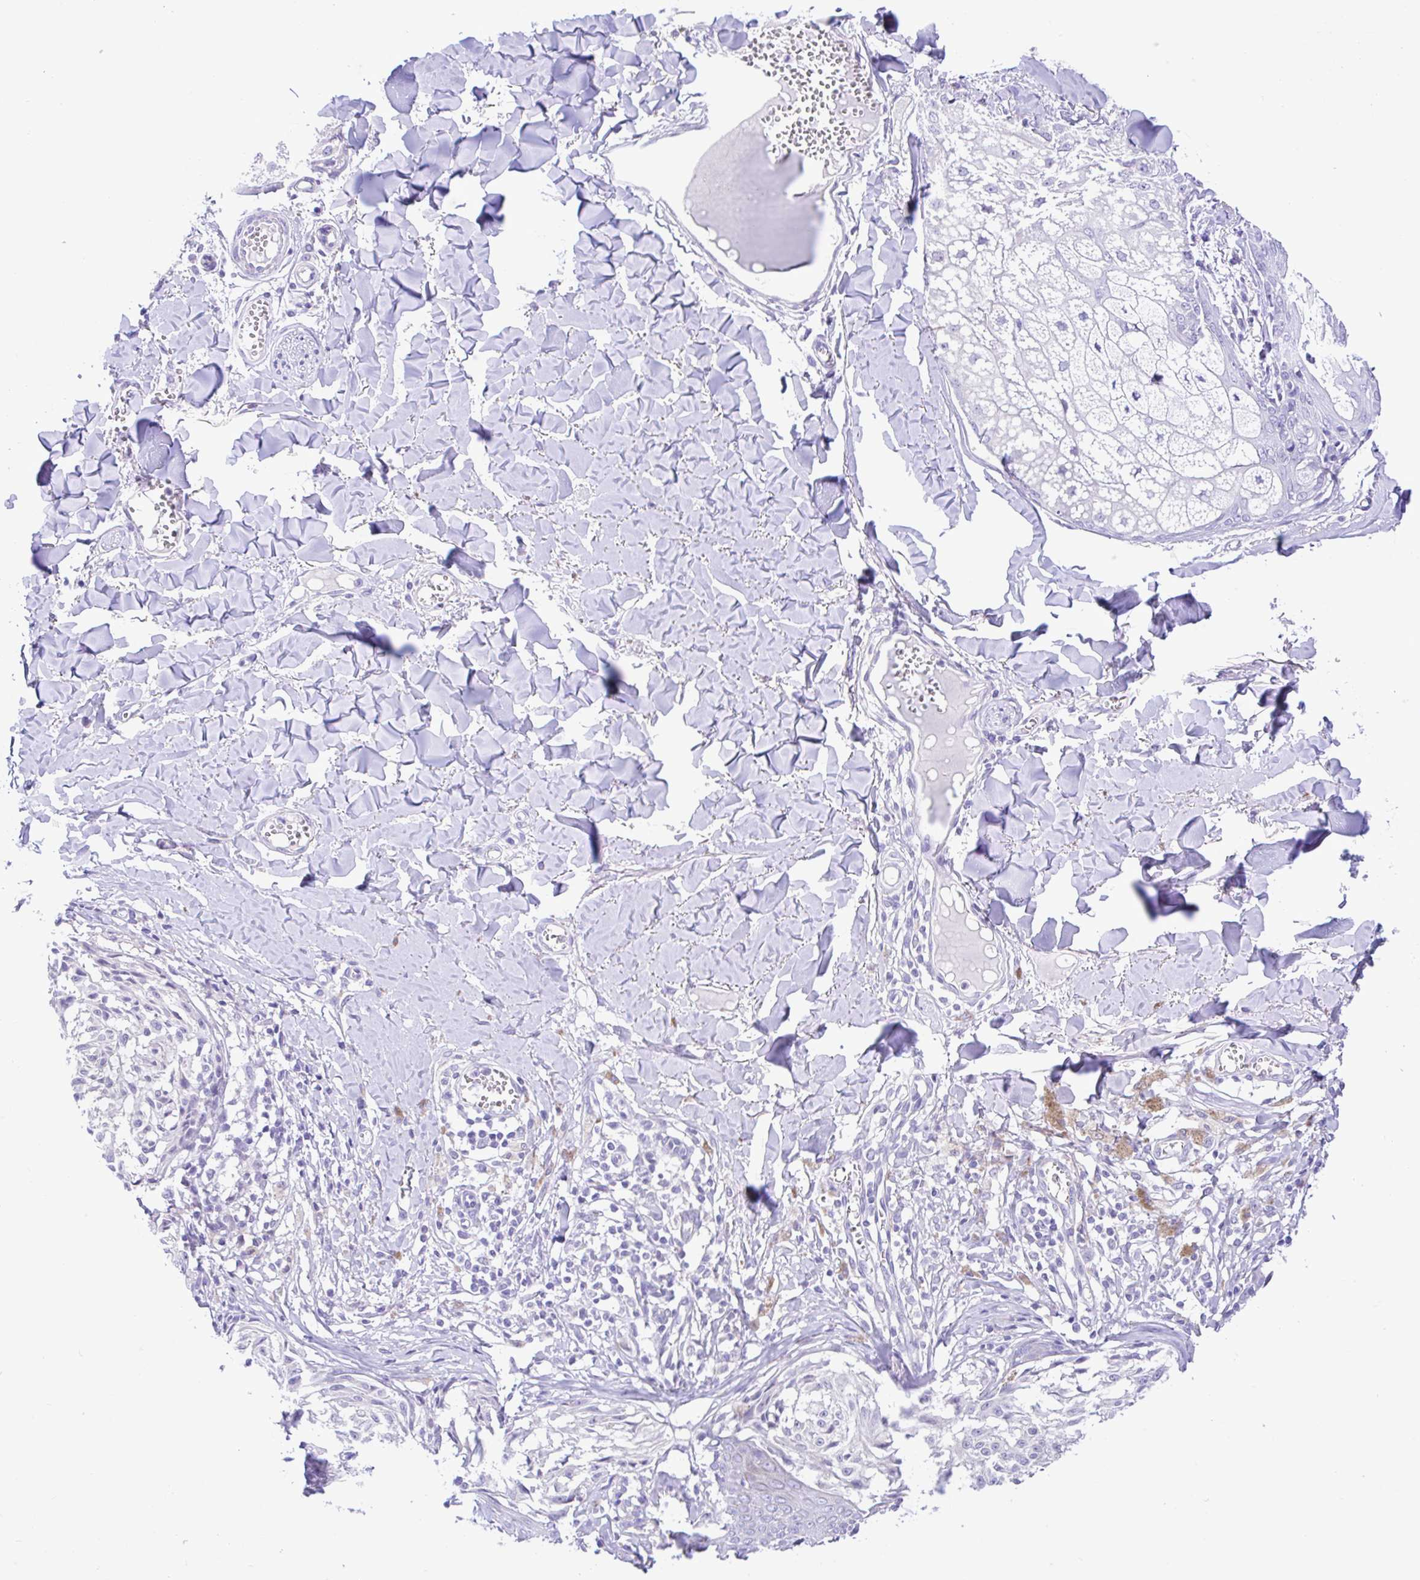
{"staining": {"intensity": "negative", "quantity": "none", "location": "none"}, "tissue": "melanoma", "cell_type": "Tumor cells", "image_type": "cancer", "snomed": [{"axis": "morphology", "description": "Malignant melanoma, NOS"}, {"axis": "topography", "description": "Skin"}], "caption": "Micrograph shows no protein positivity in tumor cells of malignant melanoma tissue.", "gene": "ANO4", "patient": {"sex": "female", "age": 43}}